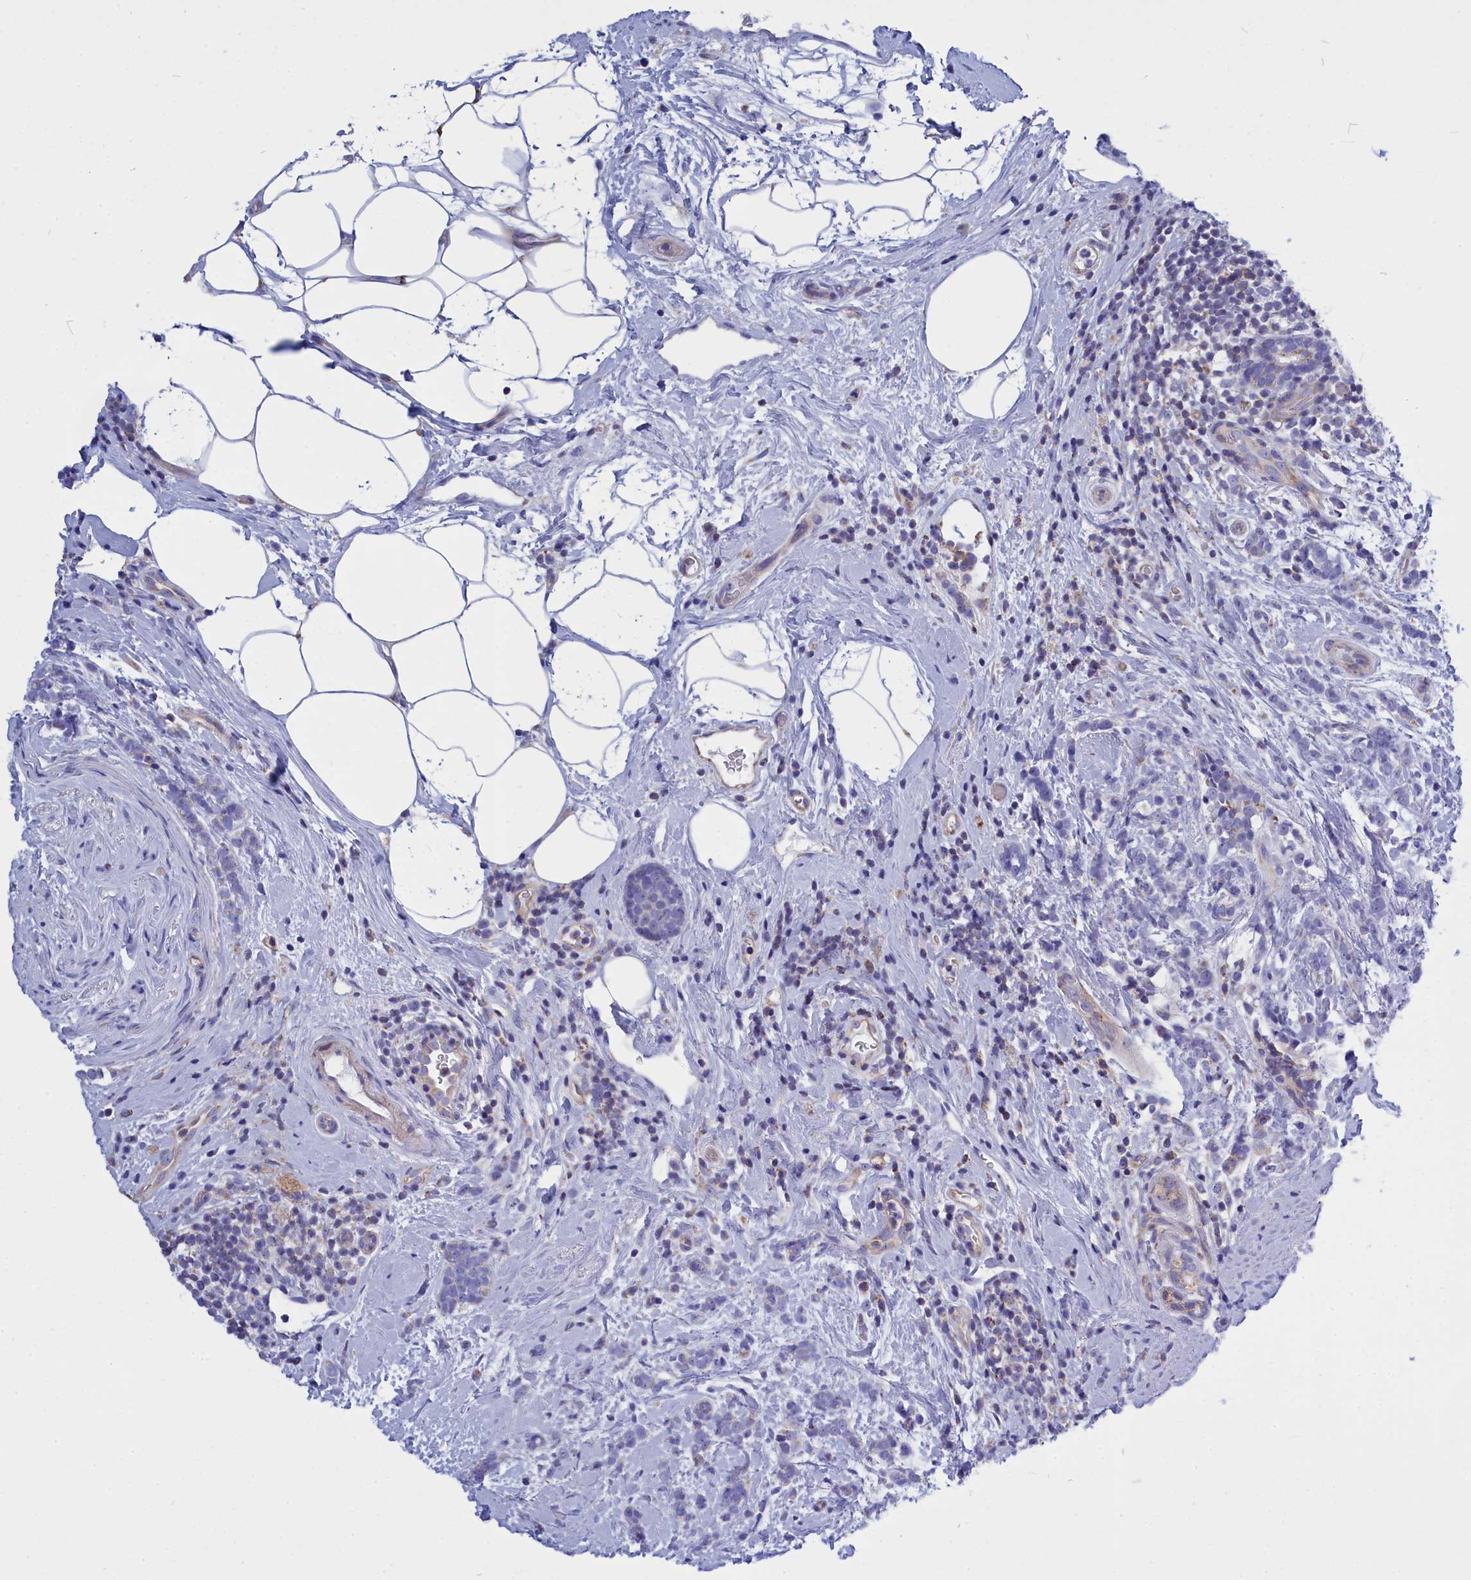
{"staining": {"intensity": "negative", "quantity": "none", "location": "none"}, "tissue": "breast cancer", "cell_type": "Tumor cells", "image_type": "cancer", "snomed": [{"axis": "morphology", "description": "Lobular carcinoma"}, {"axis": "topography", "description": "Breast"}], "caption": "Breast cancer (lobular carcinoma) was stained to show a protein in brown. There is no significant positivity in tumor cells.", "gene": "CCRL2", "patient": {"sex": "female", "age": 58}}